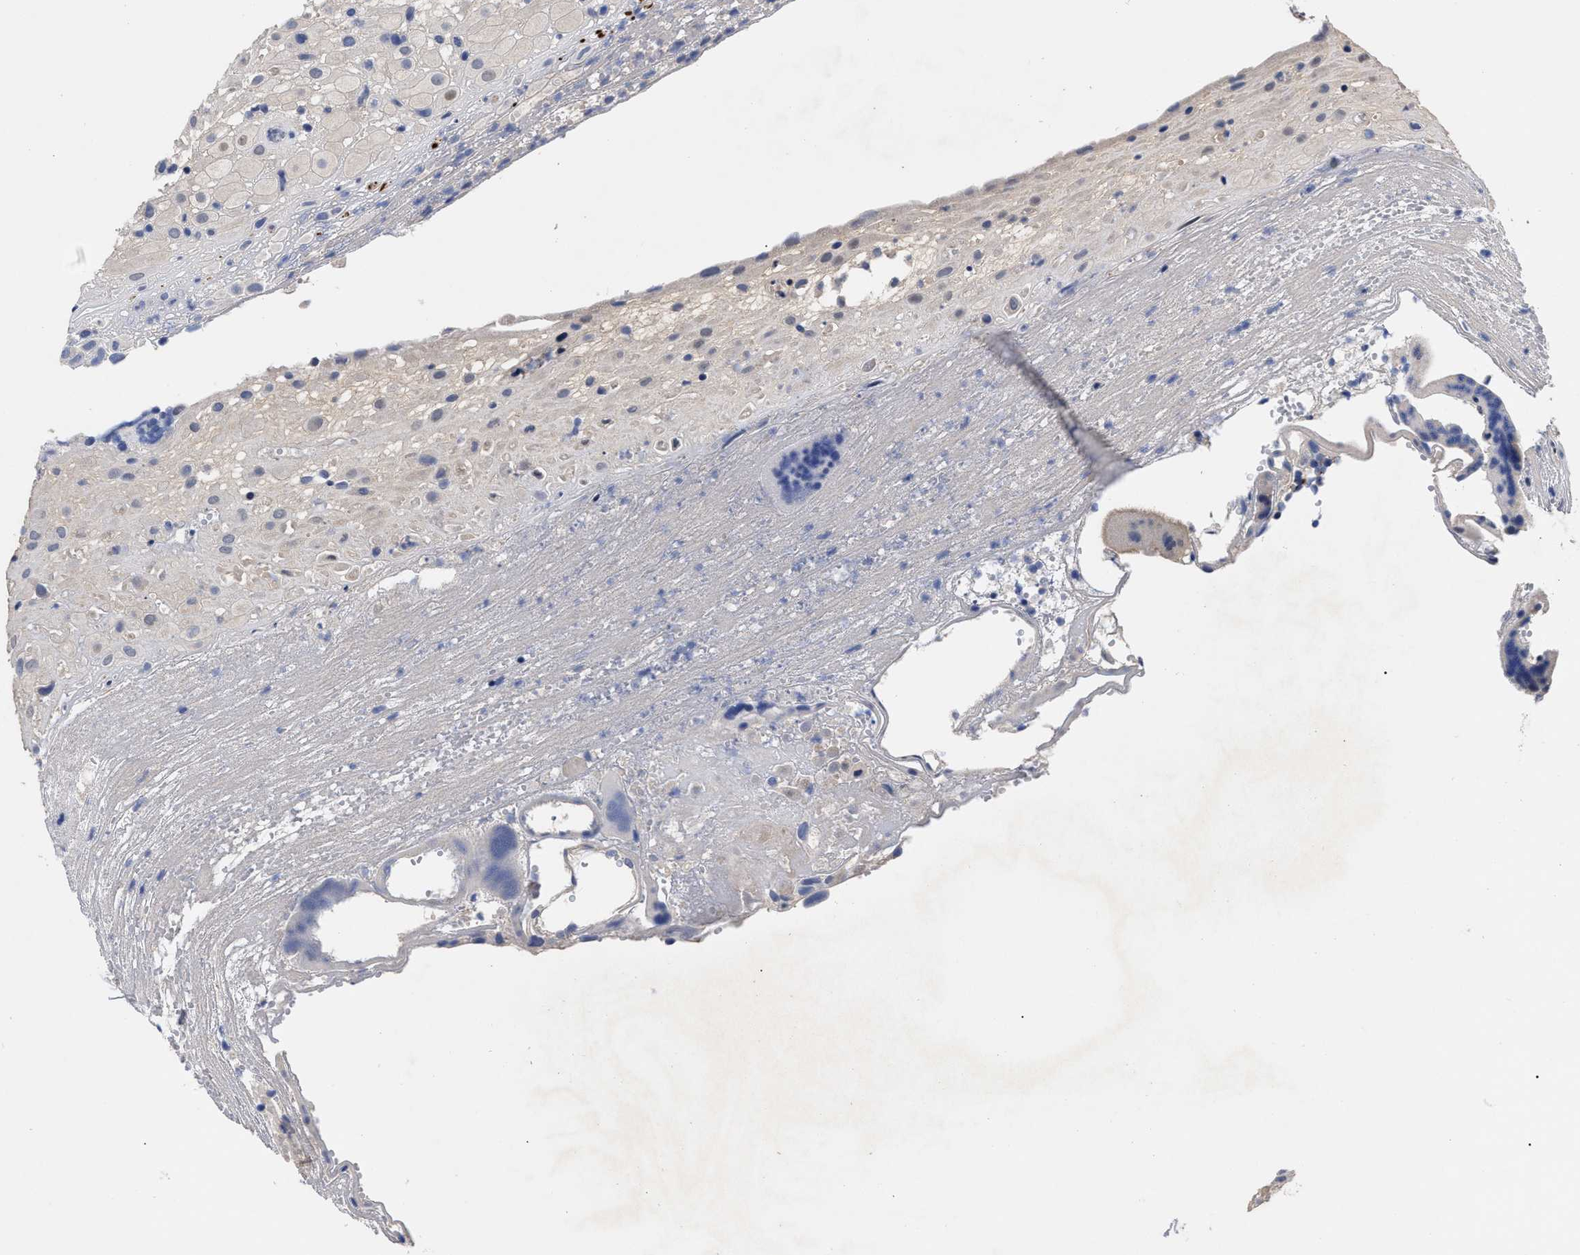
{"staining": {"intensity": "negative", "quantity": "none", "location": "none"}, "tissue": "placenta", "cell_type": "Decidual cells", "image_type": "normal", "snomed": [{"axis": "morphology", "description": "Normal tissue, NOS"}, {"axis": "topography", "description": "Placenta"}], "caption": "A high-resolution photomicrograph shows immunohistochemistry staining of normal placenta, which exhibits no significant staining in decidual cells. Brightfield microscopy of immunohistochemistry (IHC) stained with DAB (3,3'-diaminobenzidine) (brown) and hematoxylin (blue), captured at high magnification.", "gene": "CCN5", "patient": {"sex": "female", "age": 18}}